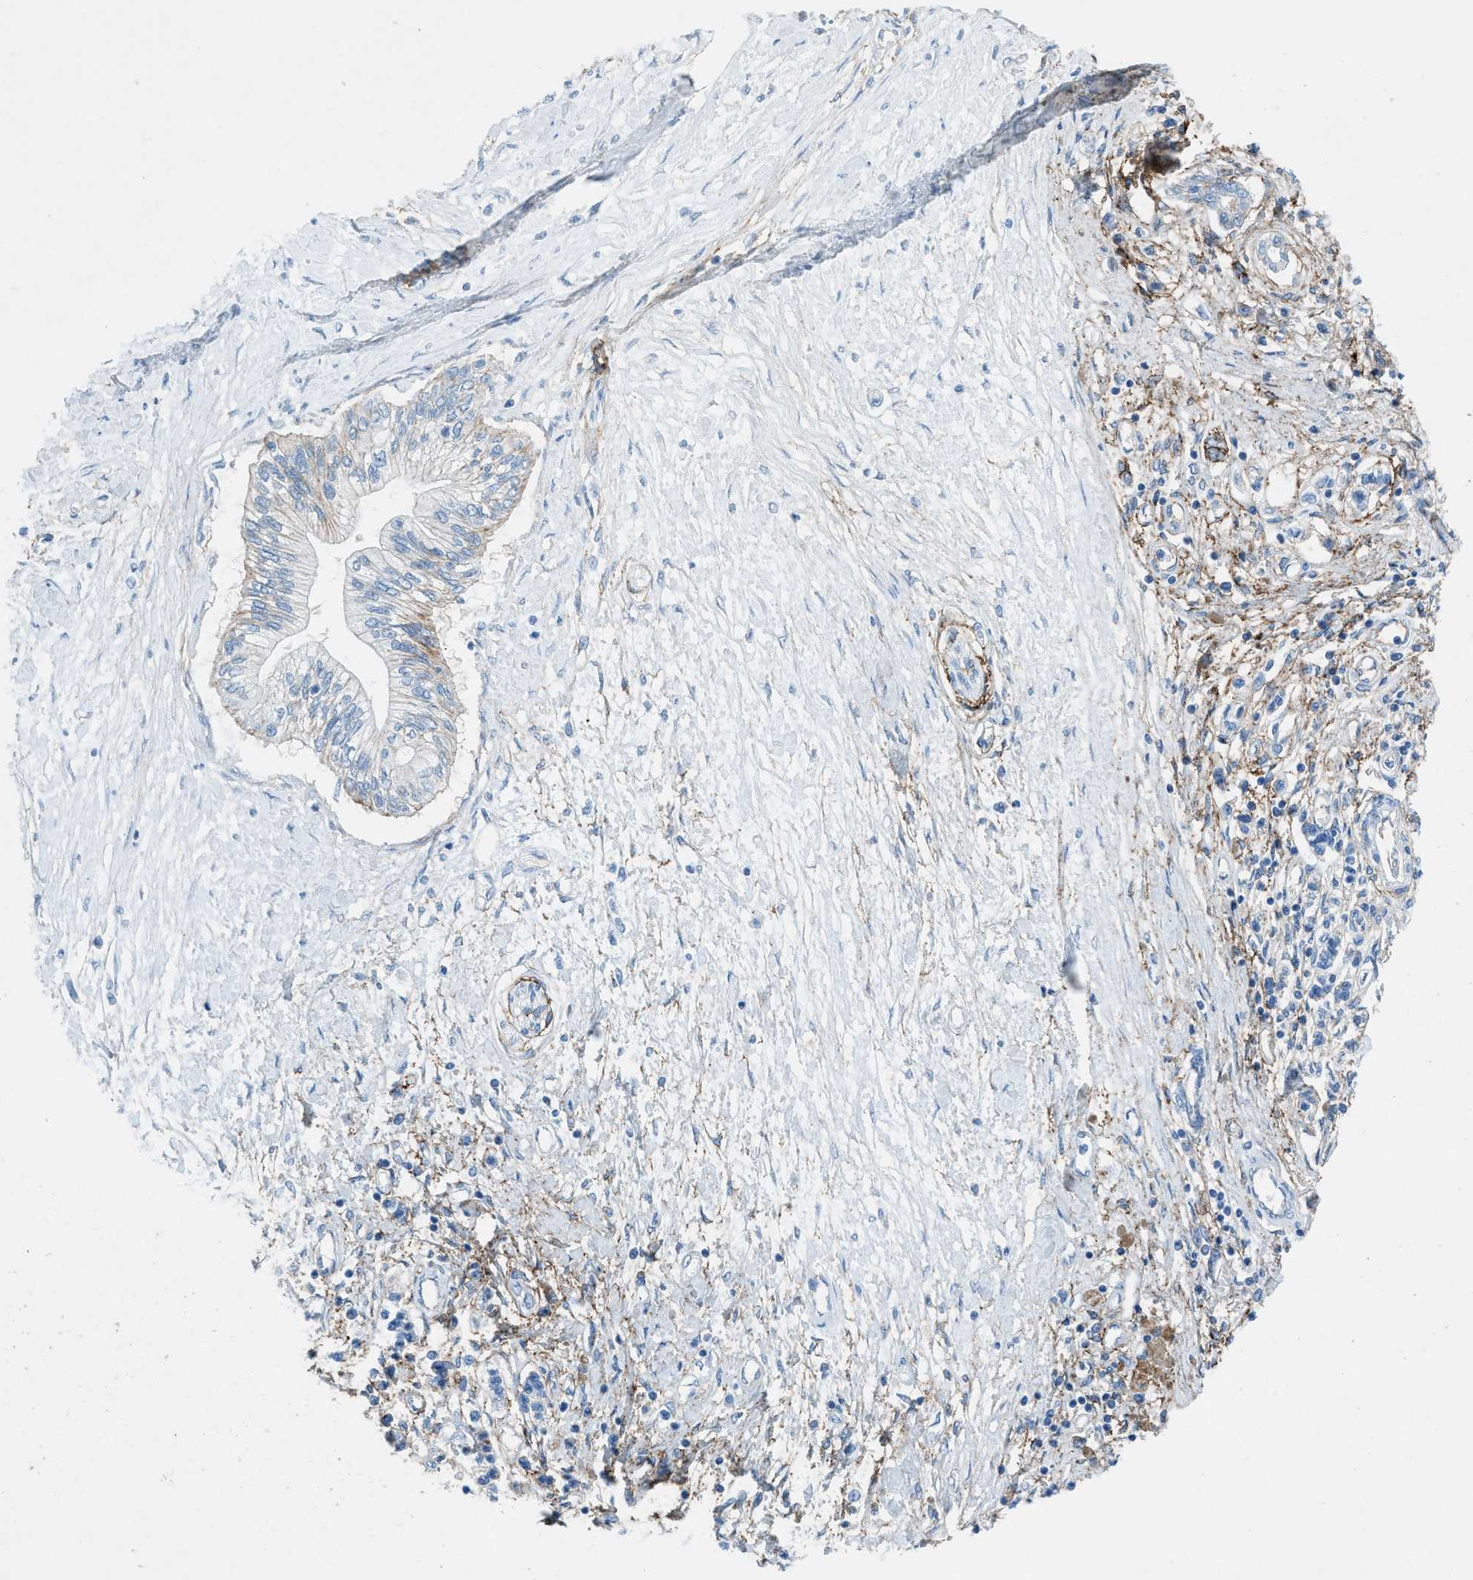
{"staining": {"intensity": "weak", "quantity": "<25%", "location": "cytoplasmic/membranous"}, "tissue": "pancreatic cancer", "cell_type": "Tumor cells", "image_type": "cancer", "snomed": [{"axis": "morphology", "description": "Adenocarcinoma, NOS"}, {"axis": "topography", "description": "Pancreas"}], "caption": "This is an IHC histopathology image of adenocarcinoma (pancreatic). There is no positivity in tumor cells.", "gene": "PTGFRN", "patient": {"sex": "female", "age": 77}}